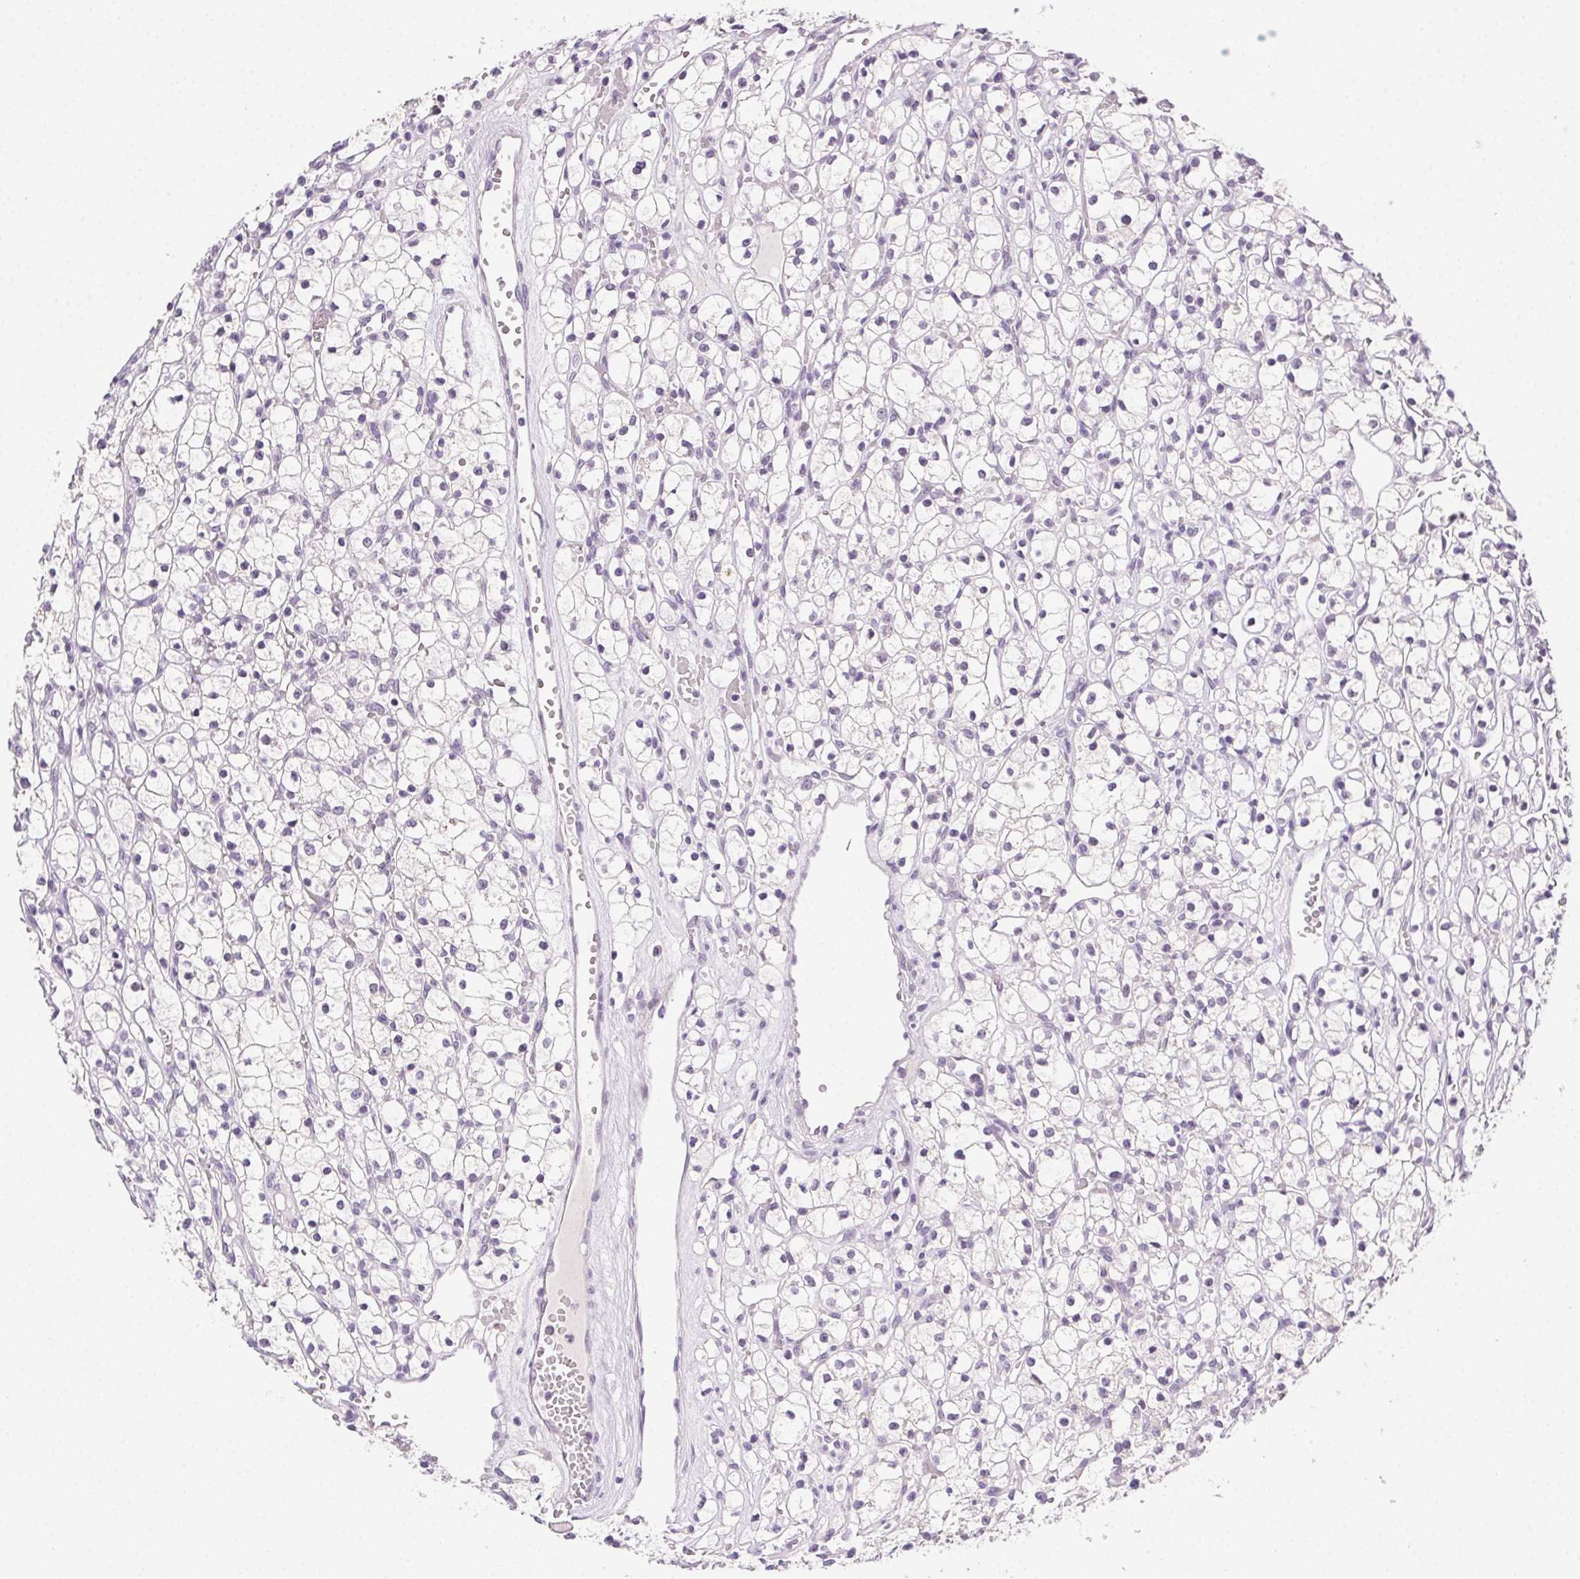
{"staining": {"intensity": "negative", "quantity": "none", "location": "none"}, "tissue": "renal cancer", "cell_type": "Tumor cells", "image_type": "cancer", "snomed": [{"axis": "morphology", "description": "Adenocarcinoma, NOS"}, {"axis": "topography", "description": "Kidney"}], "caption": "High magnification brightfield microscopy of renal adenocarcinoma stained with DAB (3,3'-diaminobenzidine) (brown) and counterstained with hematoxylin (blue): tumor cells show no significant positivity.", "gene": "CLDN10", "patient": {"sex": "female", "age": 59}}